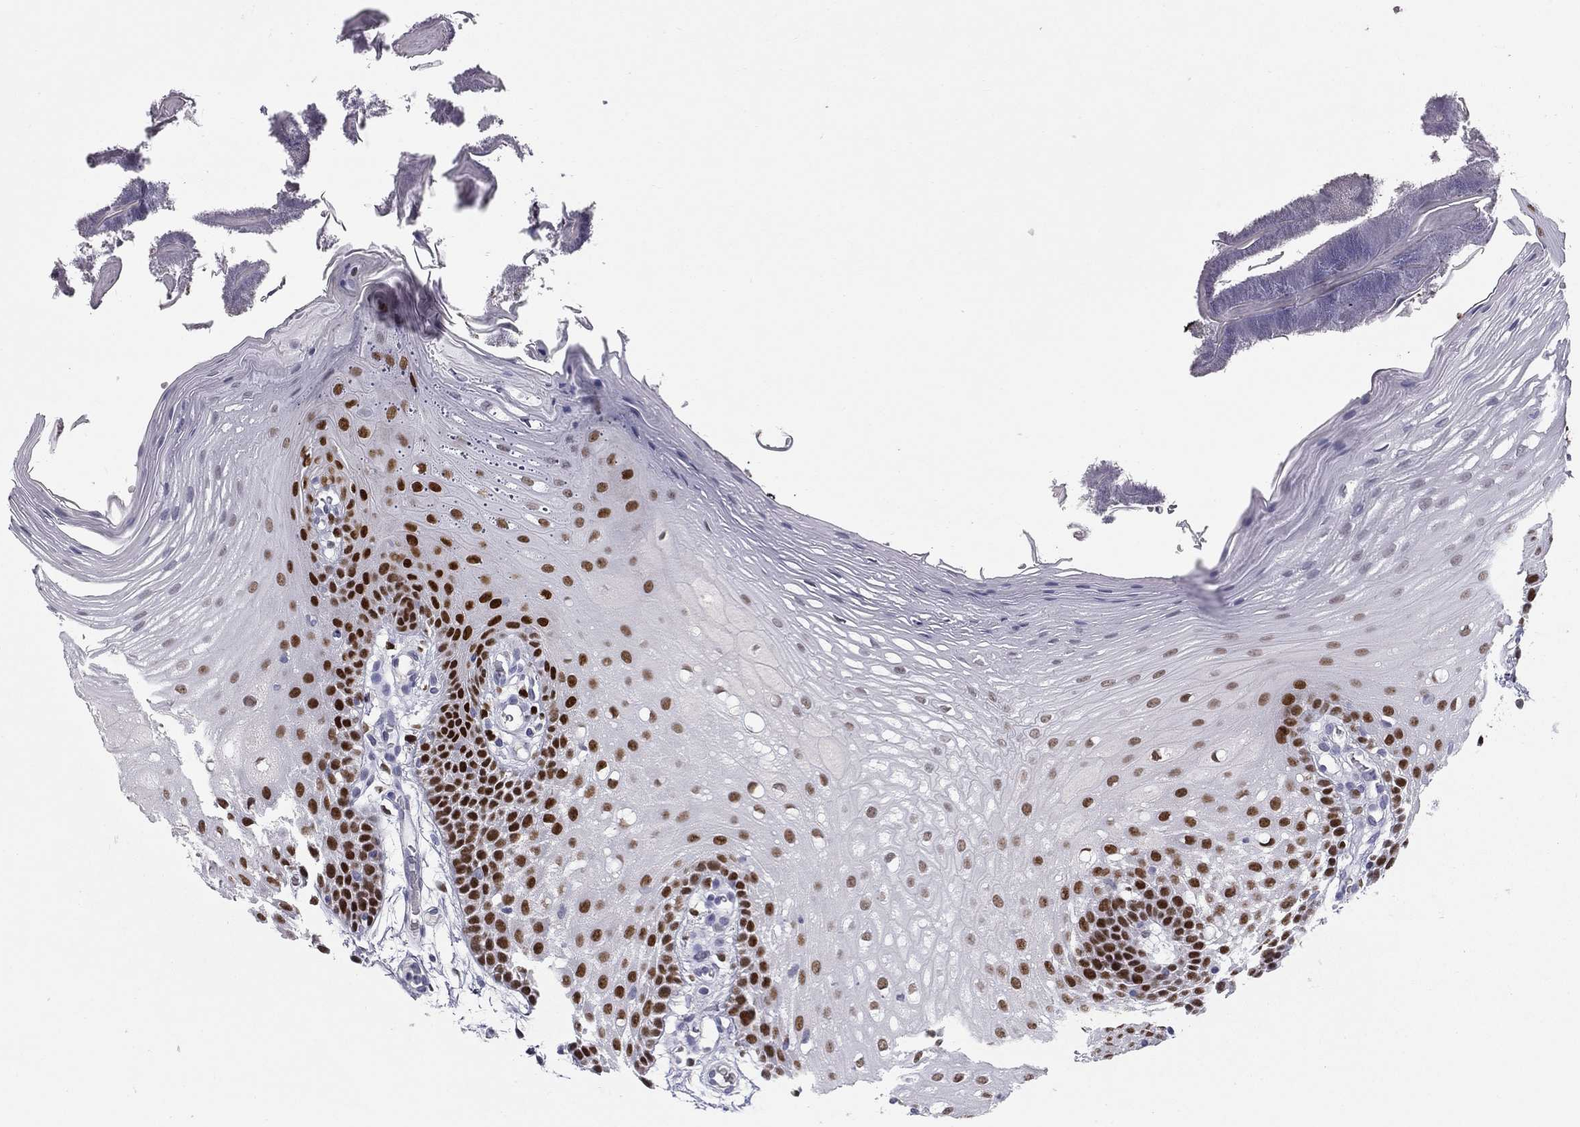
{"staining": {"intensity": "strong", "quantity": ">75%", "location": "nuclear"}, "tissue": "oral mucosa", "cell_type": "Squamous epithelial cells", "image_type": "normal", "snomed": [{"axis": "morphology", "description": "Normal tissue, NOS"}, {"axis": "morphology", "description": "Squamous cell carcinoma, NOS"}, {"axis": "topography", "description": "Oral tissue"}, {"axis": "topography", "description": "Head-Neck"}], "caption": "Immunohistochemical staining of normal oral mucosa displays strong nuclear protein staining in approximately >75% of squamous epithelial cells. Immunohistochemistry (ihc) stains the protein in brown and the nuclei are stained blue.", "gene": "TFAP2B", "patient": {"sex": "male", "age": 69}}